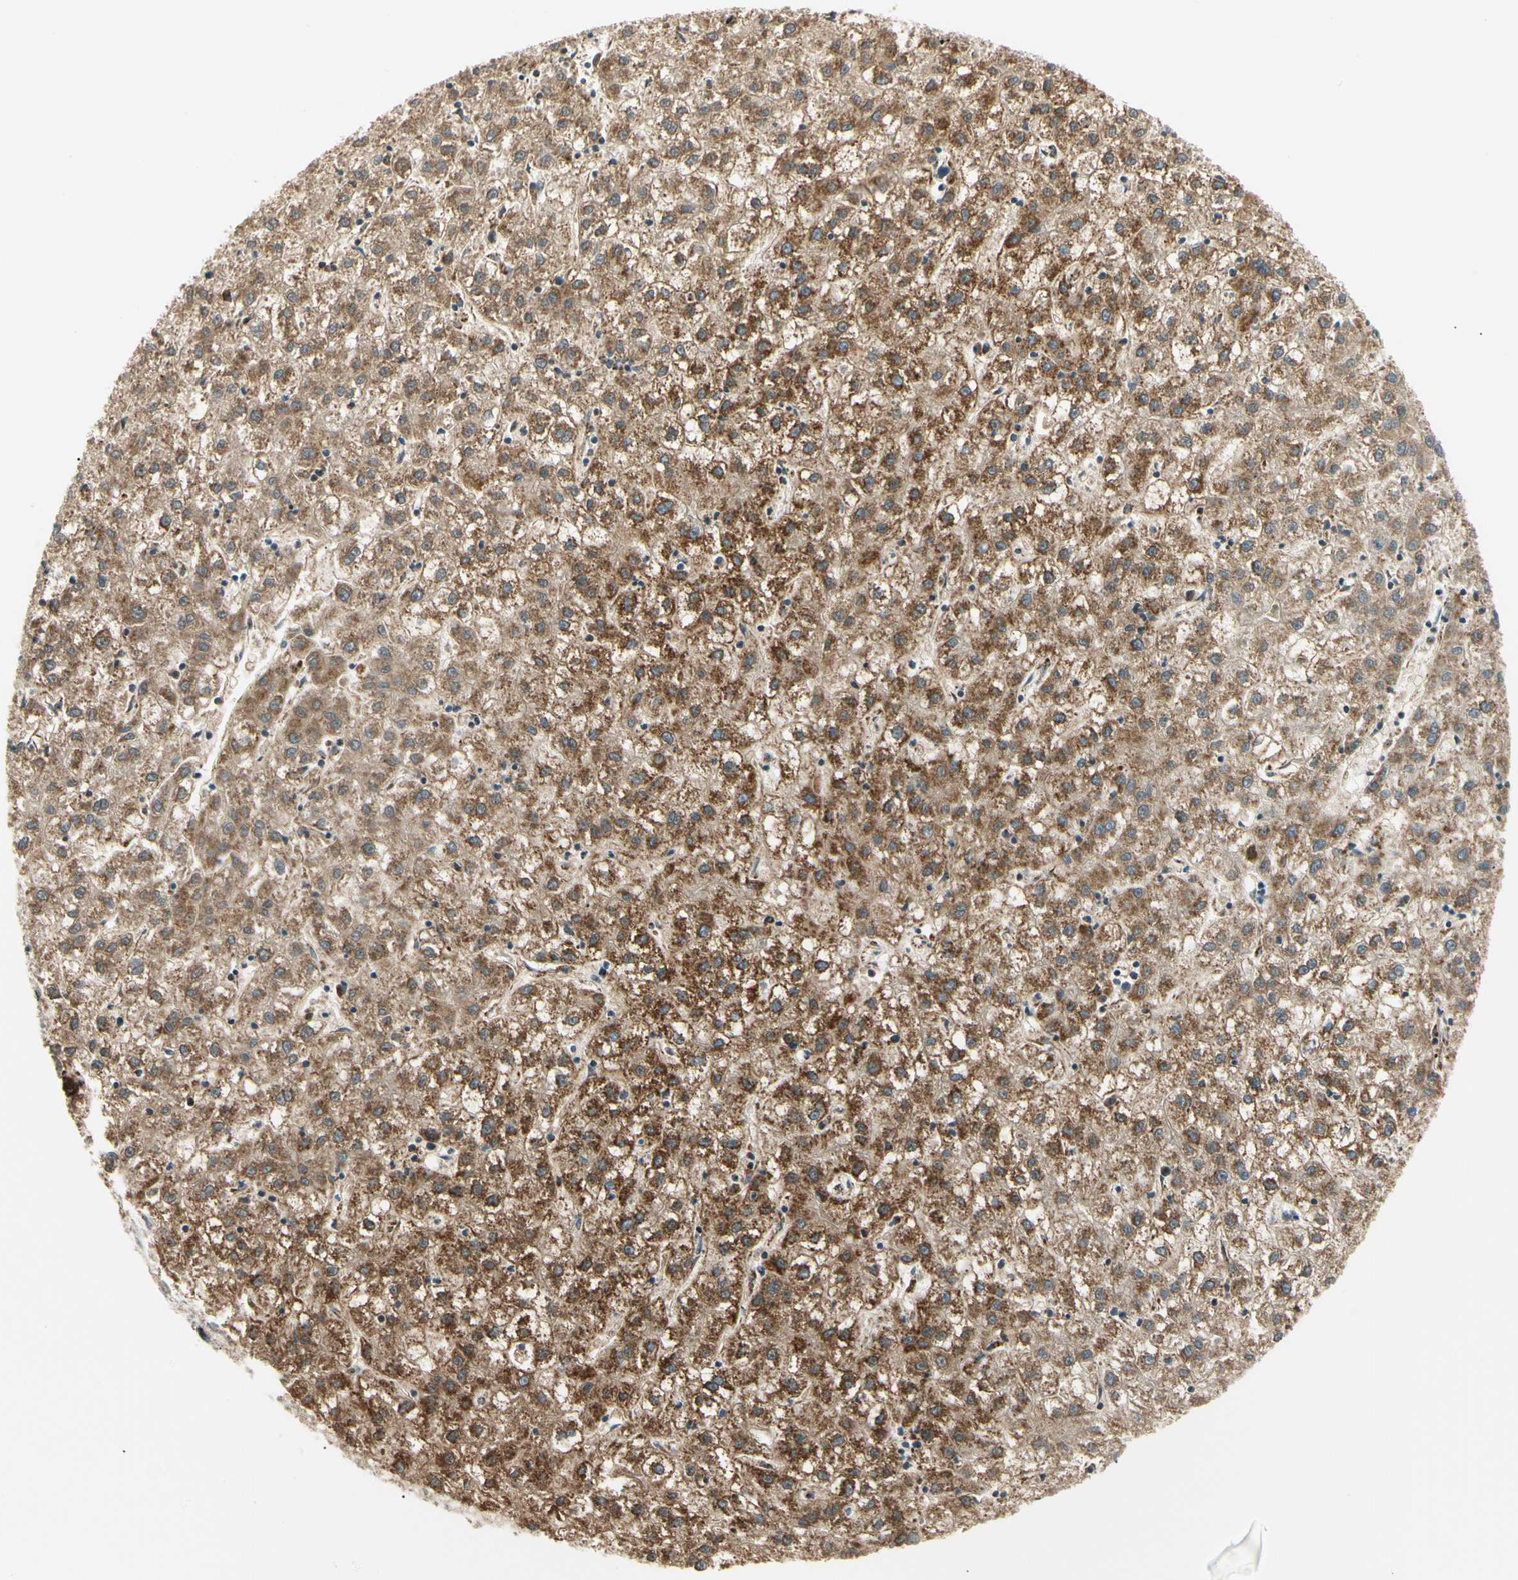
{"staining": {"intensity": "strong", "quantity": ">75%", "location": "cytoplasmic/membranous"}, "tissue": "liver cancer", "cell_type": "Tumor cells", "image_type": "cancer", "snomed": [{"axis": "morphology", "description": "Carcinoma, Hepatocellular, NOS"}, {"axis": "topography", "description": "Liver"}], "caption": "Hepatocellular carcinoma (liver) was stained to show a protein in brown. There is high levels of strong cytoplasmic/membranous expression in approximately >75% of tumor cells.", "gene": "TBC1D10A", "patient": {"sex": "male", "age": 72}}